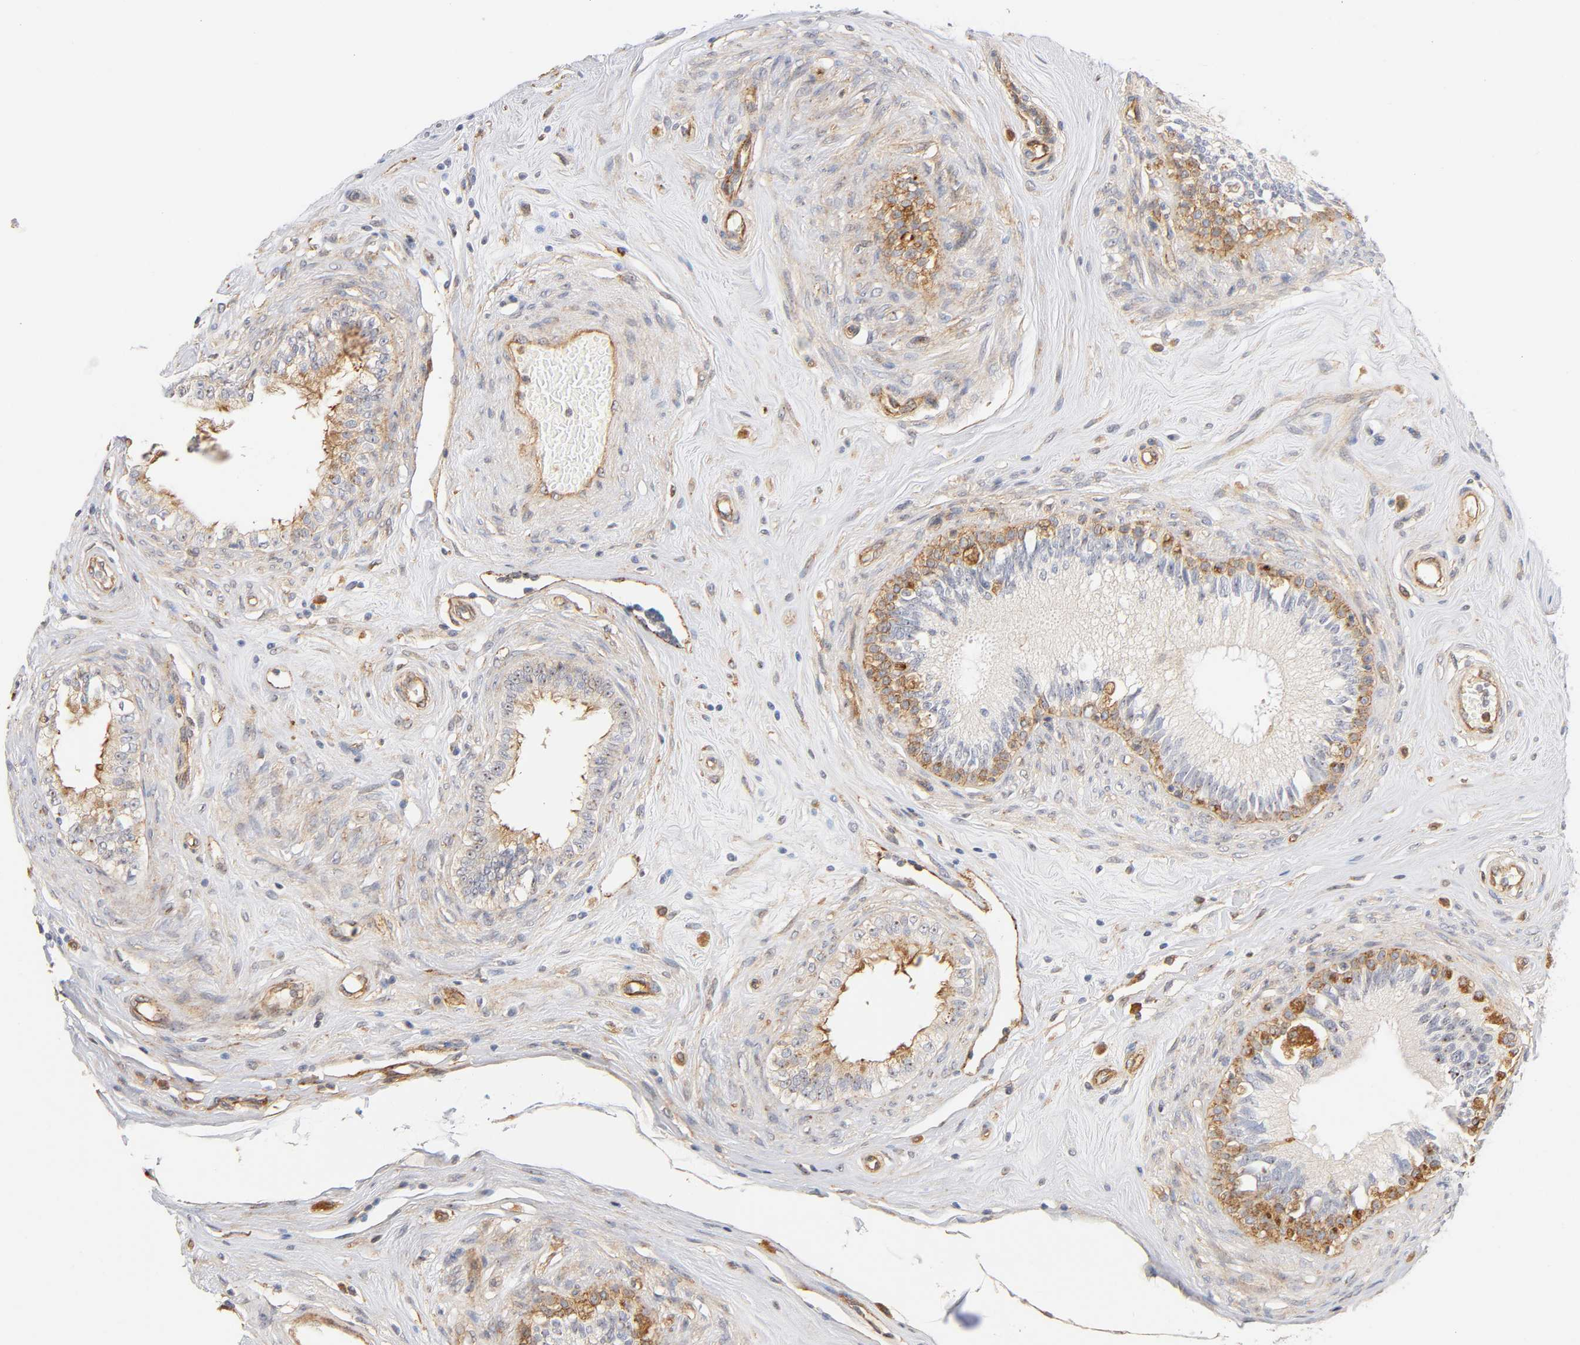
{"staining": {"intensity": "strong", "quantity": ">75%", "location": "cytoplasmic/membranous,nuclear"}, "tissue": "epididymis", "cell_type": "Glandular cells", "image_type": "normal", "snomed": [{"axis": "morphology", "description": "Normal tissue, NOS"}, {"axis": "morphology", "description": "Inflammation, NOS"}, {"axis": "topography", "description": "Epididymis"}], "caption": "Immunohistochemistry staining of benign epididymis, which exhibits high levels of strong cytoplasmic/membranous,nuclear expression in approximately >75% of glandular cells indicating strong cytoplasmic/membranous,nuclear protein positivity. The staining was performed using DAB (brown) for protein detection and nuclei were counterstained in hematoxylin (blue).", "gene": "PLD1", "patient": {"sex": "male", "age": 84}}